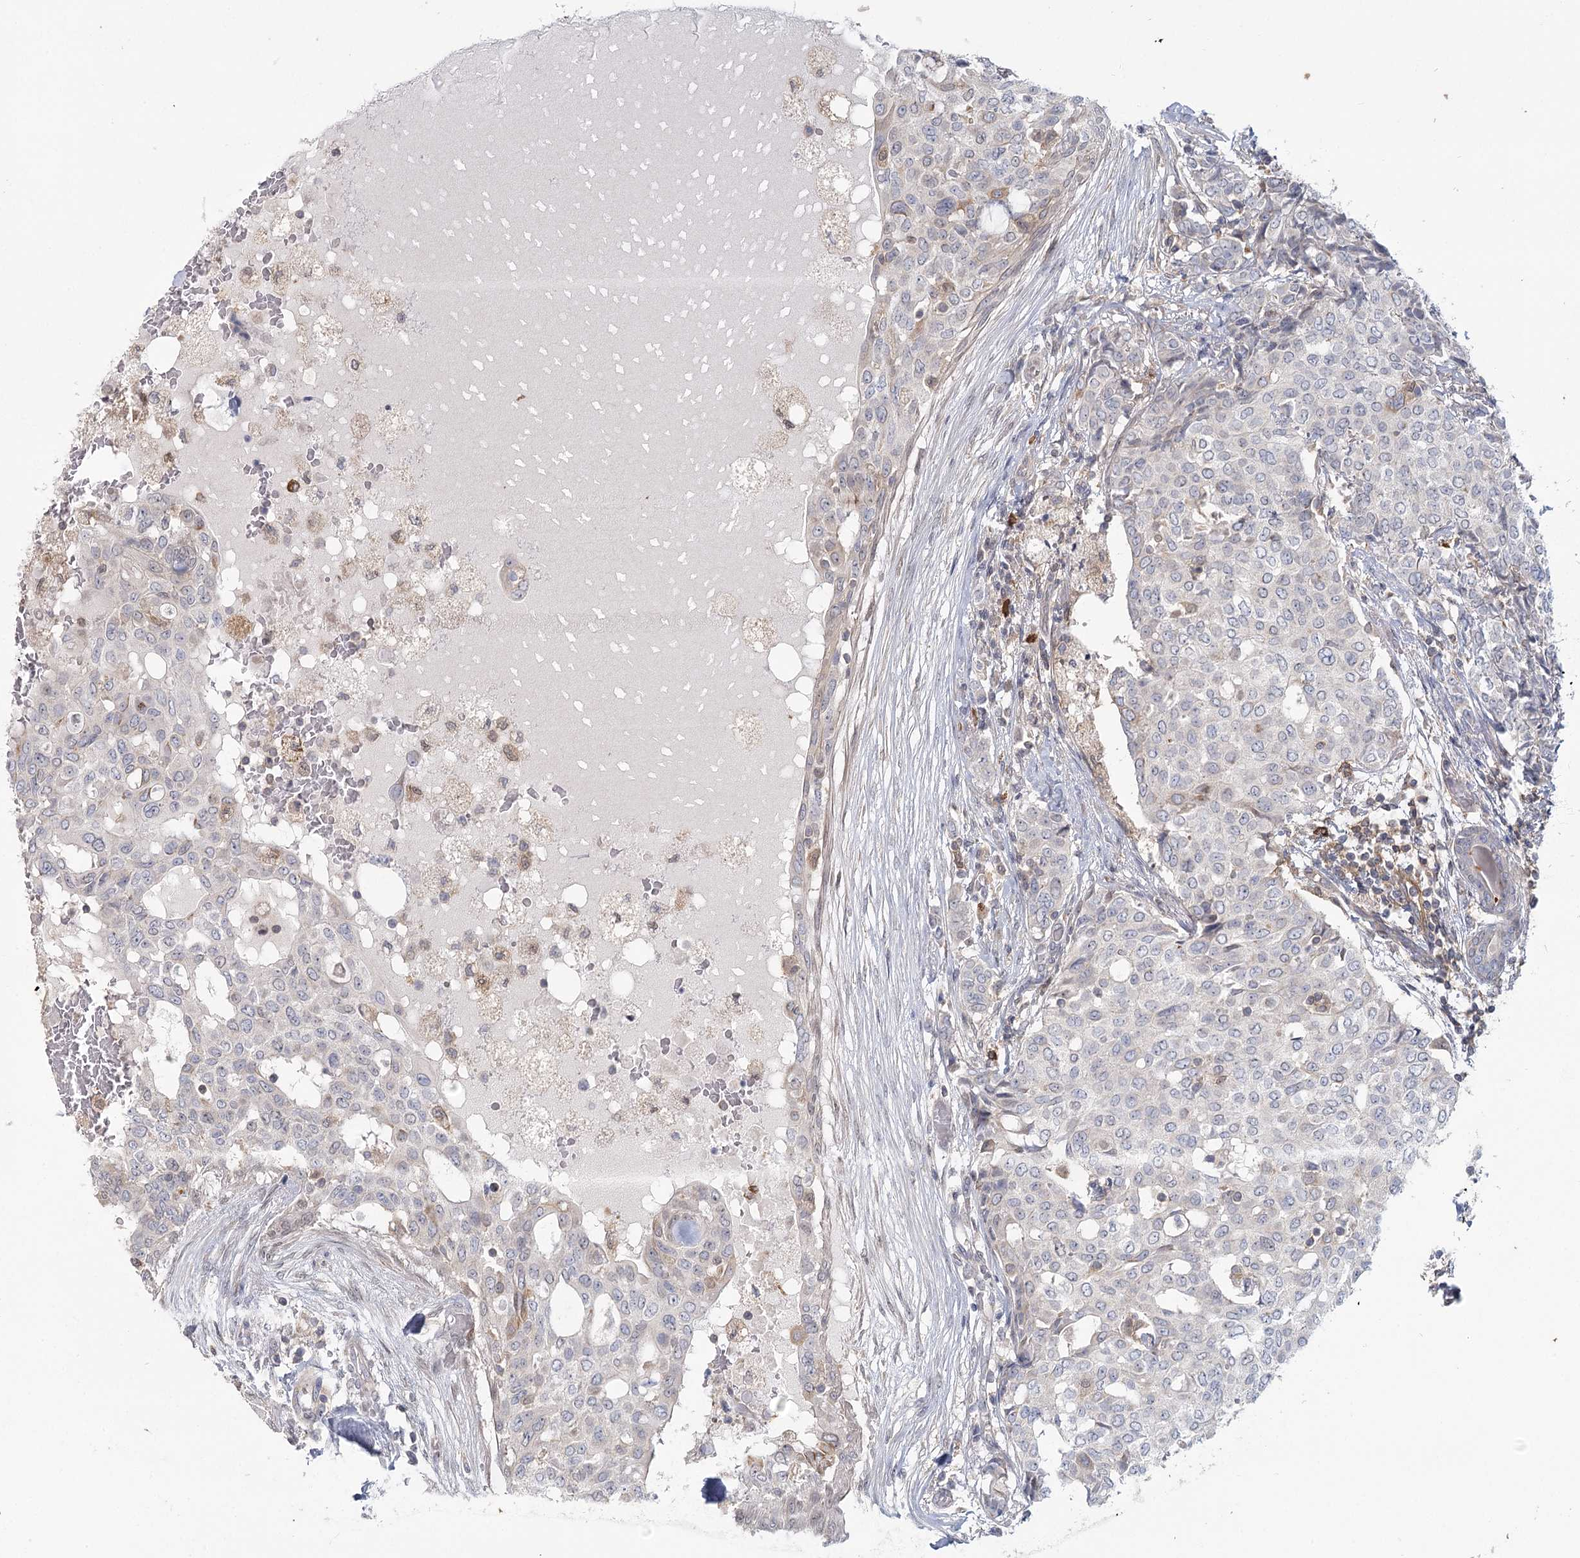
{"staining": {"intensity": "negative", "quantity": "none", "location": "none"}, "tissue": "breast cancer", "cell_type": "Tumor cells", "image_type": "cancer", "snomed": [{"axis": "morphology", "description": "Lobular carcinoma"}, {"axis": "topography", "description": "Breast"}], "caption": "Immunohistochemistry photomicrograph of breast cancer (lobular carcinoma) stained for a protein (brown), which demonstrates no positivity in tumor cells. (Brightfield microscopy of DAB immunohistochemistry (IHC) at high magnification).", "gene": "USP11", "patient": {"sex": "female", "age": 51}}